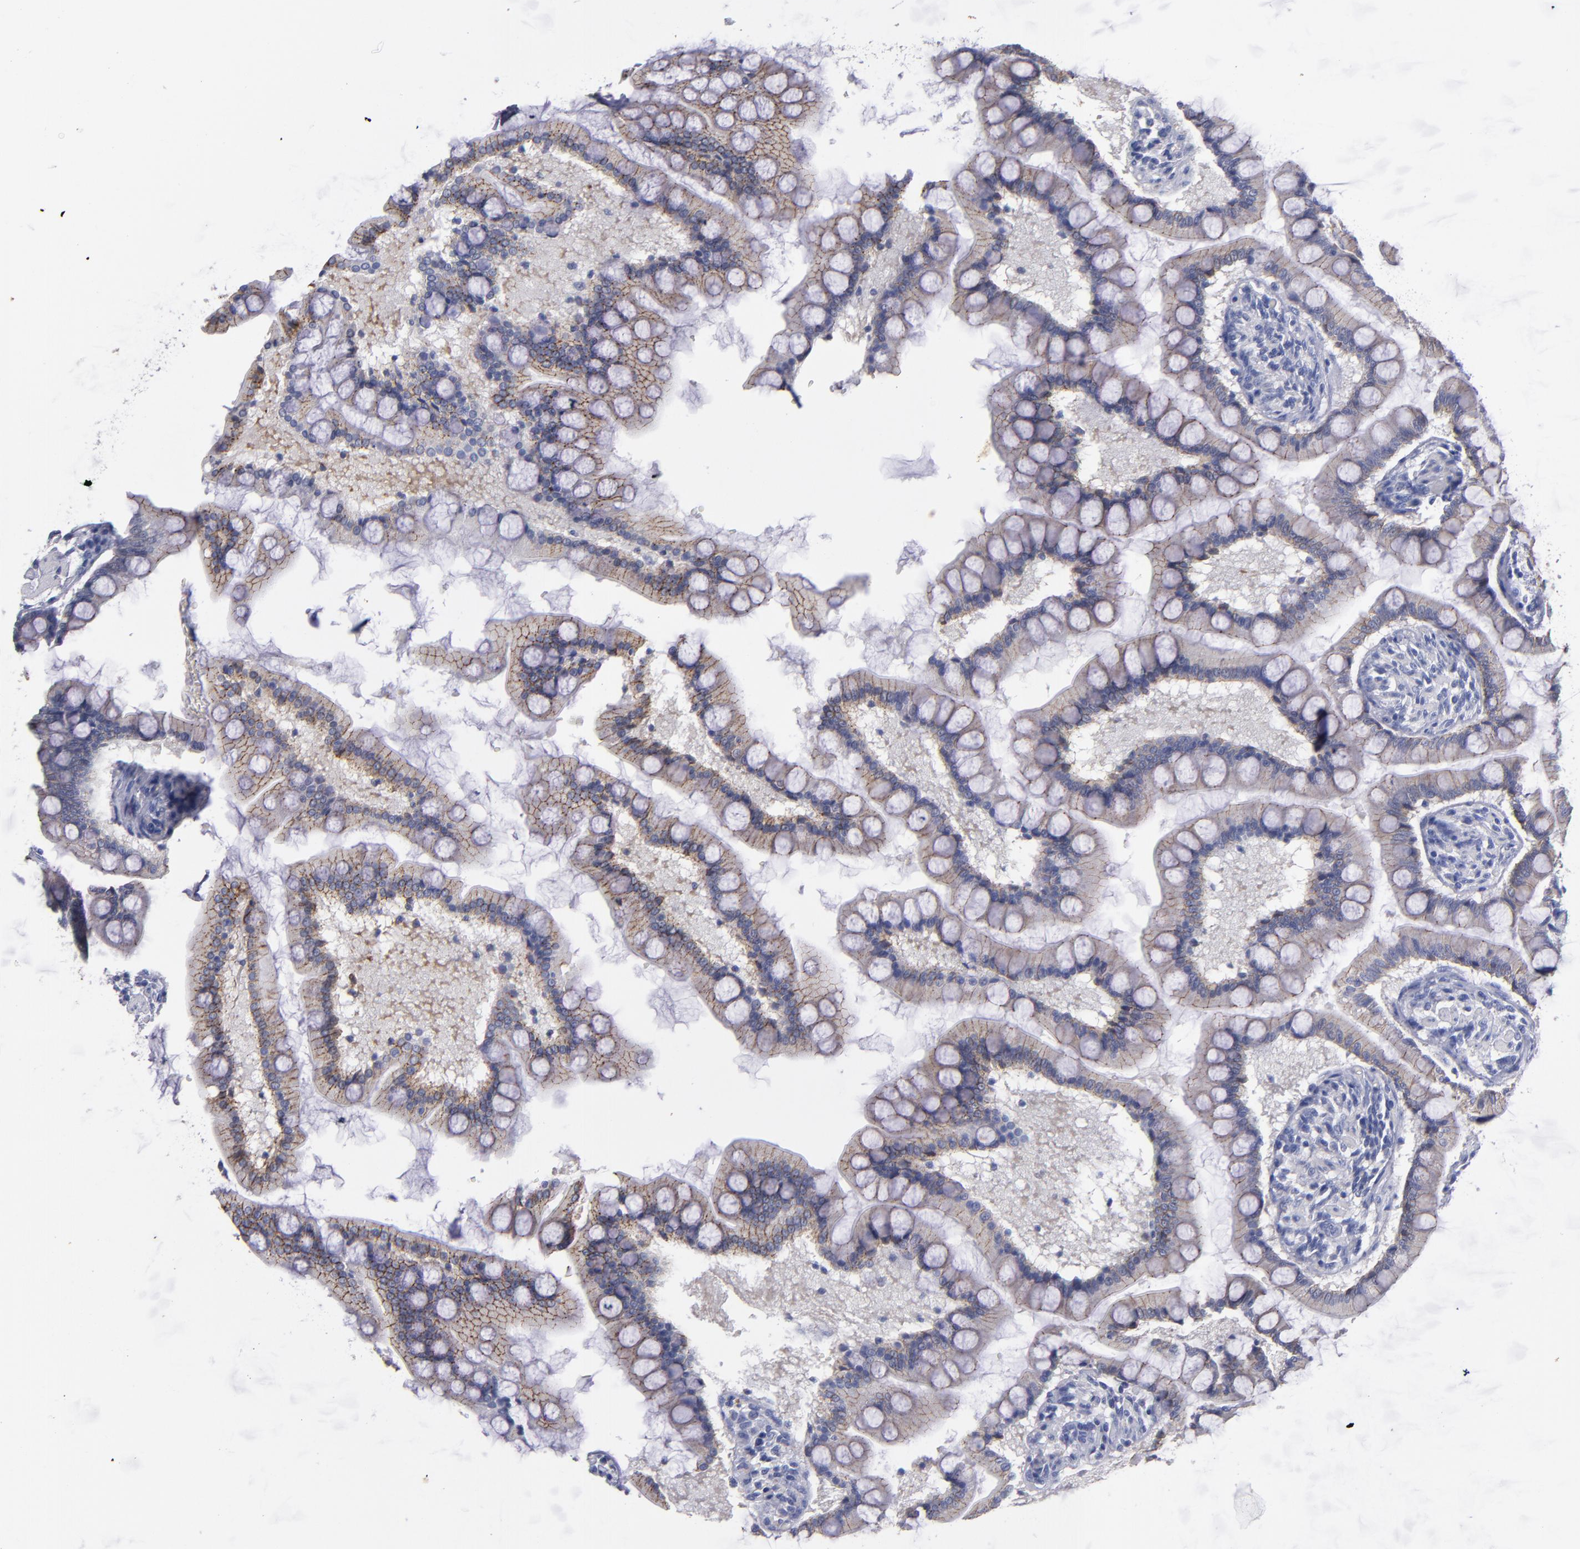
{"staining": {"intensity": "moderate", "quantity": ">75%", "location": "cytoplasmic/membranous"}, "tissue": "small intestine", "cell_type": "Glandular cells", "image_type": "normal", "snomed": [{"axis": "morphology", "description": "Normal tissue, NOS"}, {"axis": "topography", "description": "Small intestine"}], "caption": "Approximately >75% of glandular cells in unremarkable human small intestine demonstrate moderate cytoplasmic/membranous protein staining as visualized by brown immunohistochemical staining.", "gene": "CDH3", "patient": {"sex": "male", "age": 41}}